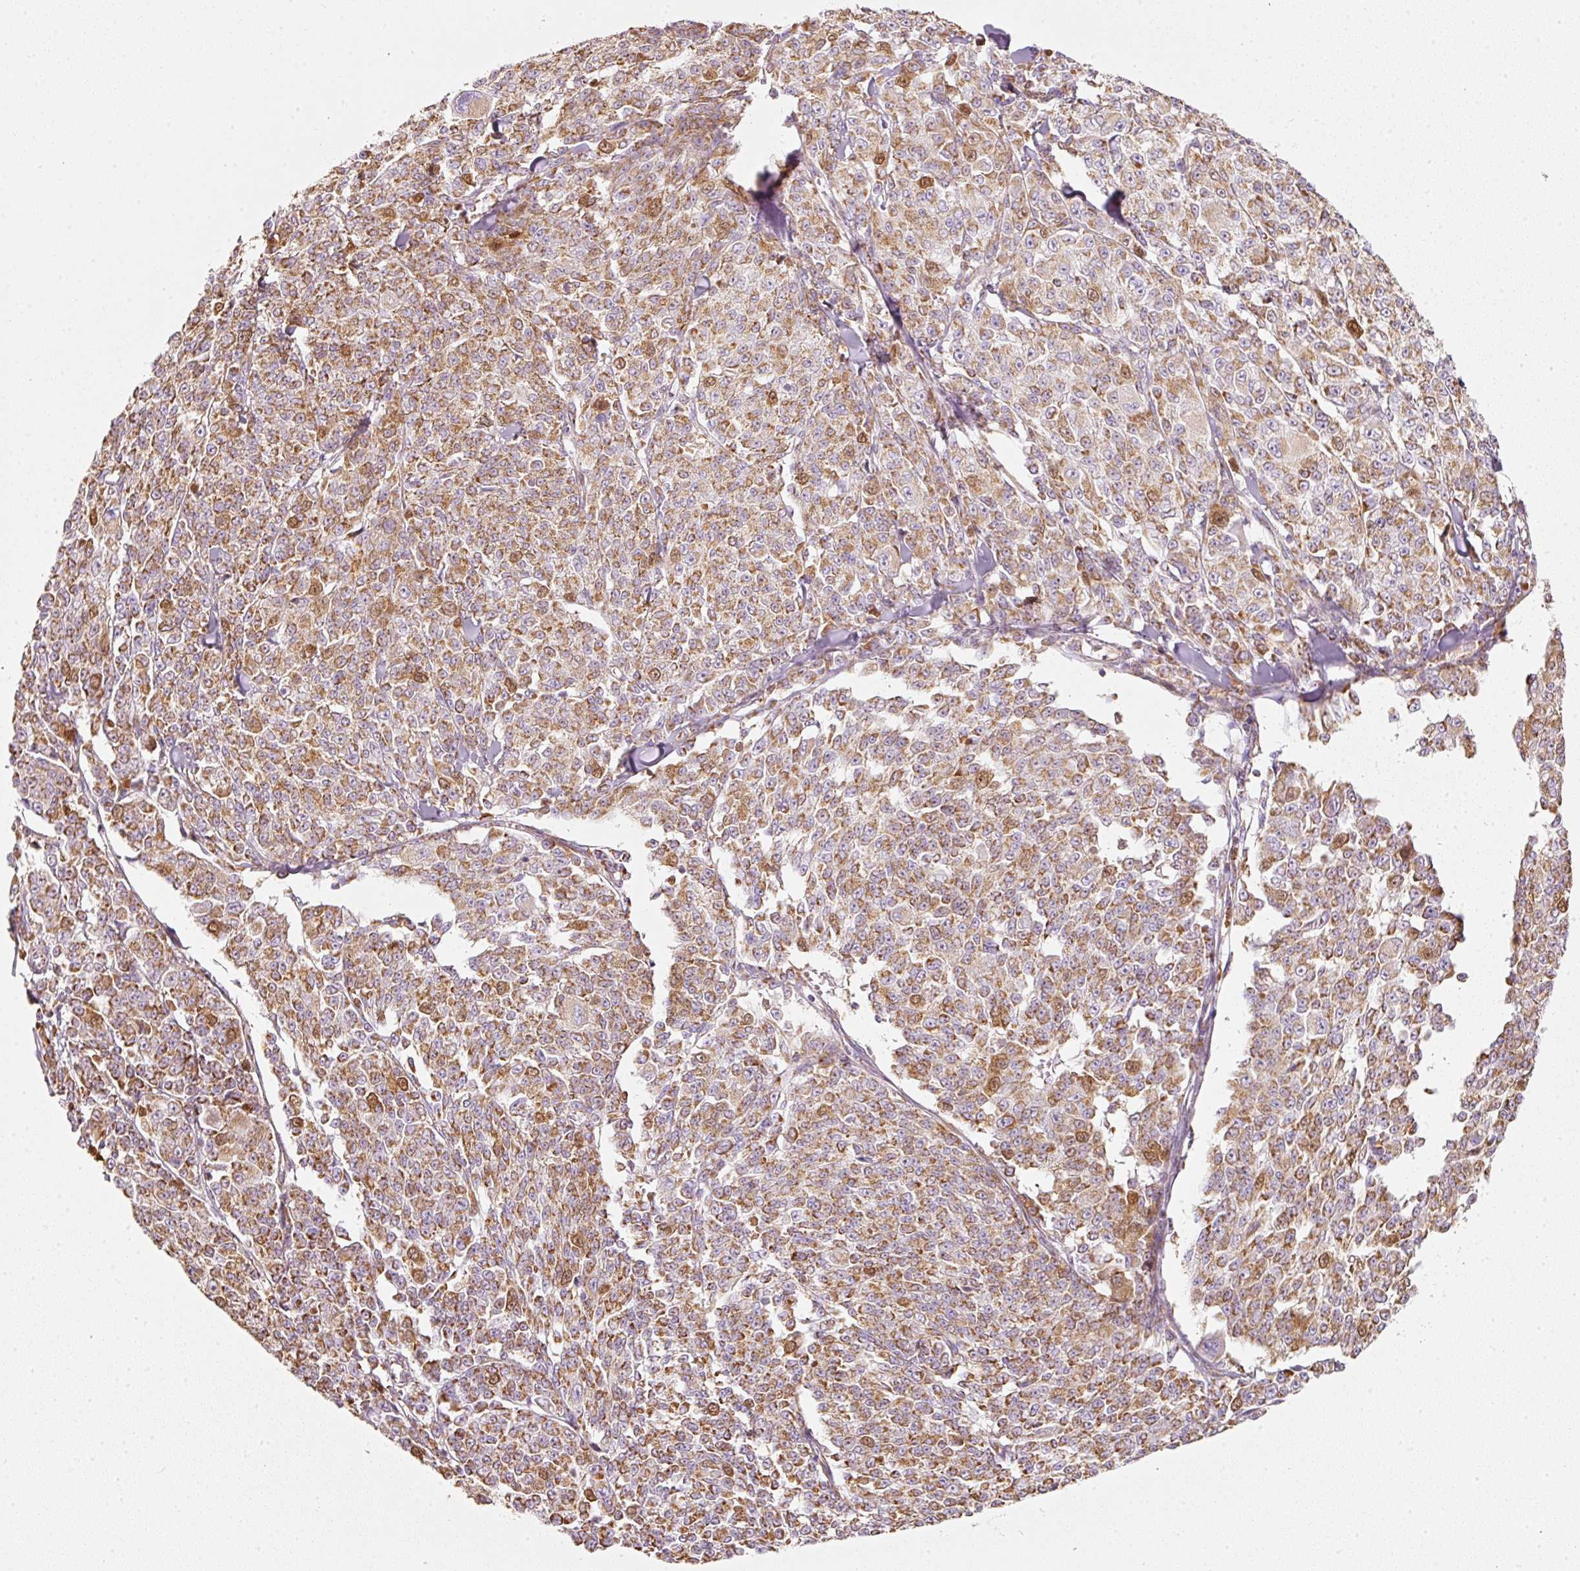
{"staining": {"intensity": "moderate", "quantity": ">75%", "location": "cytoplasmic/membranous,nuclear"}, "tissue": "melanoma", "cell_type": "Tumor cells", "image_type": "cancer", "snomed": [{"axis": "morphology", "description": "Malignant melanoma, NOS"}, {"axis": "topography", "description": "Skin"}], "caption": "Immunohistochemical staining of malignant melanoma demonstrates medium levels of moderate cytoplasmic/membranous and nuclear protein staining in approximately >75% of tumor cells.", "gene": "DUT", "patient": {"sex": "female", "age": 52}}